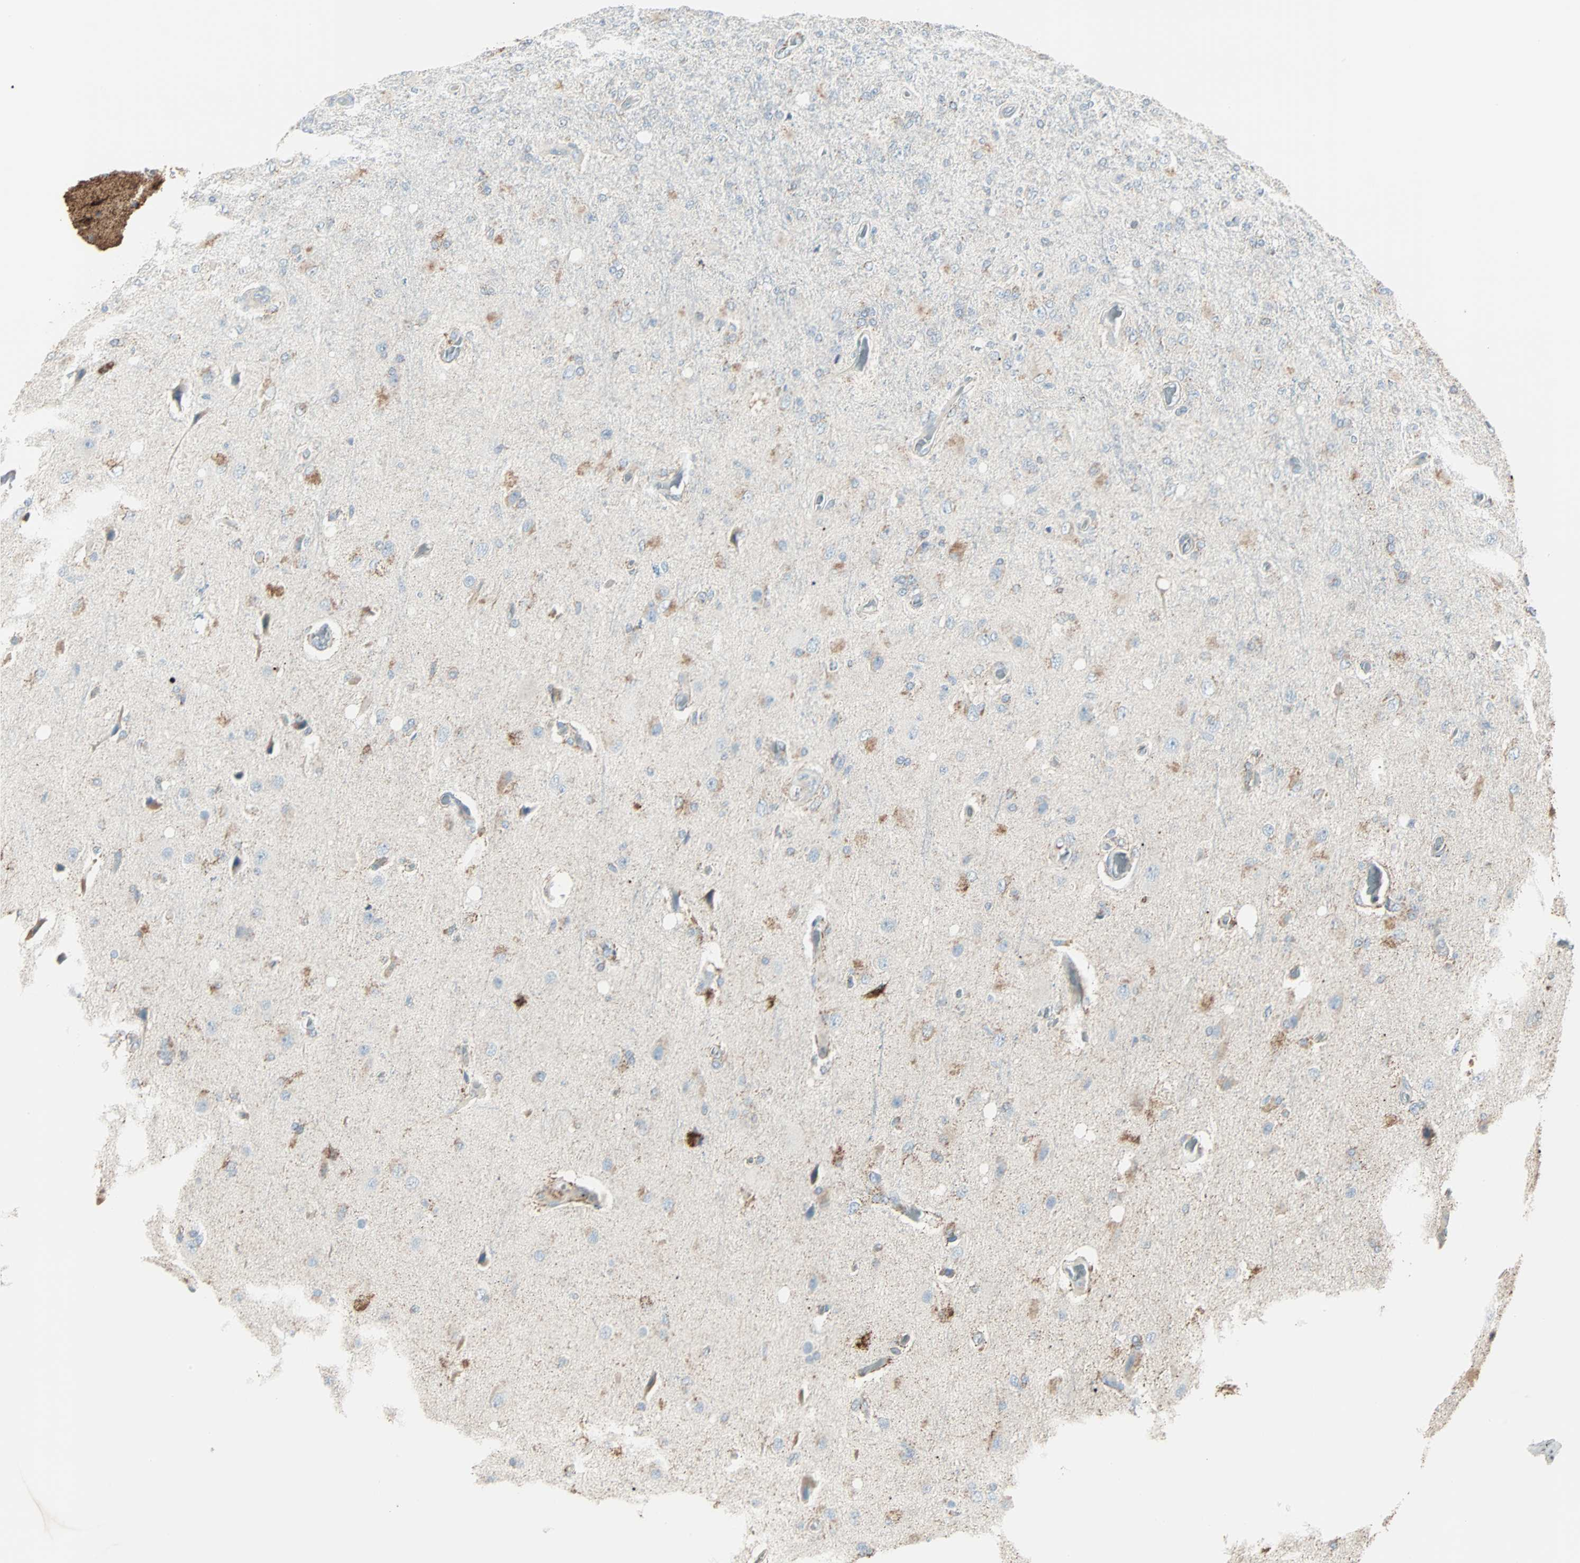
{"staining": {"intensity": "moderate", "quantity": "25%-75%", "location": "cytoplasmic/membranous"}, "tissue": "glioma", "cell_type": "Tumor cells", "image_type": "cancer", "snomed": [{"axis": "morphology", "description": "Normal tissue, NOS"}, {"axis": "morphology", "description": "Glioma, malignant, High grade"}, {"axis": "topography", "description": "Cerebral cortex"}], "caption": "This histopathology image reveals IHC staining of glioma, with medium moderate cytoplasmic/membranous staining in approximately 25%-75% of tumor cells.", "gene": "IDH2", "patient": {"sex": "male", "age": 77}}